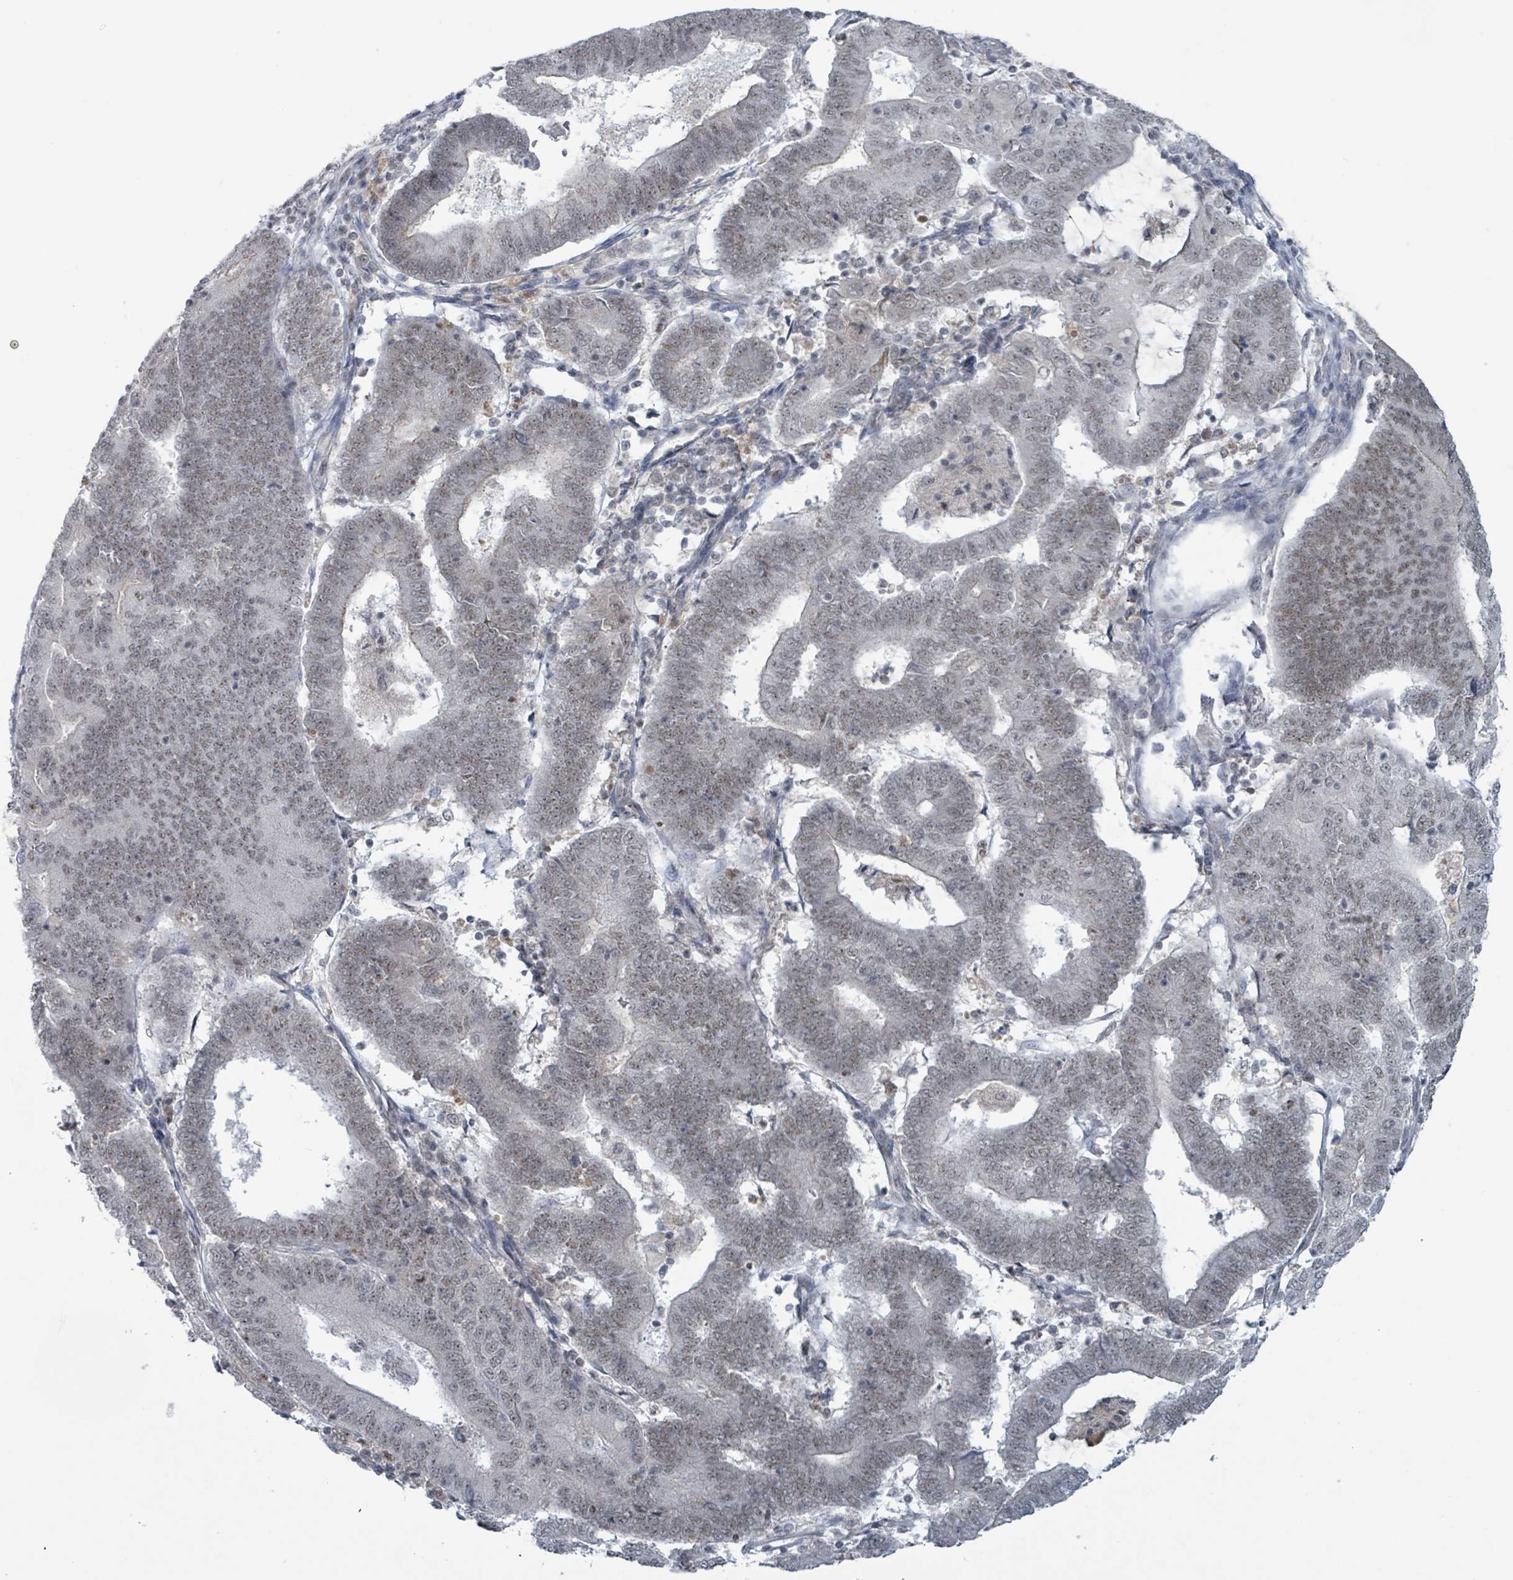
{"staining": {"intensity": "weak", "quantity": "25%-75%", "location": "nuclear"}, "tissue": "endometrial cancer", "cell_type": "Tumor cells", "image_type": "cancer", "snomed": [{"axis": "morphology", "description": "Adenocarcinoma, NOS"}, {"axis": "topography", "description": "Endometrium"}], "caption": "Brown immunohistochemical staining in endometrial cancer exhibits weak nuclear positivity in approximately 25%-75% of tumor cells. (IHC, brightfield microscopy, high magnification).", "gene": "BANP", "patient": {"sex": "female", "age": 70}}